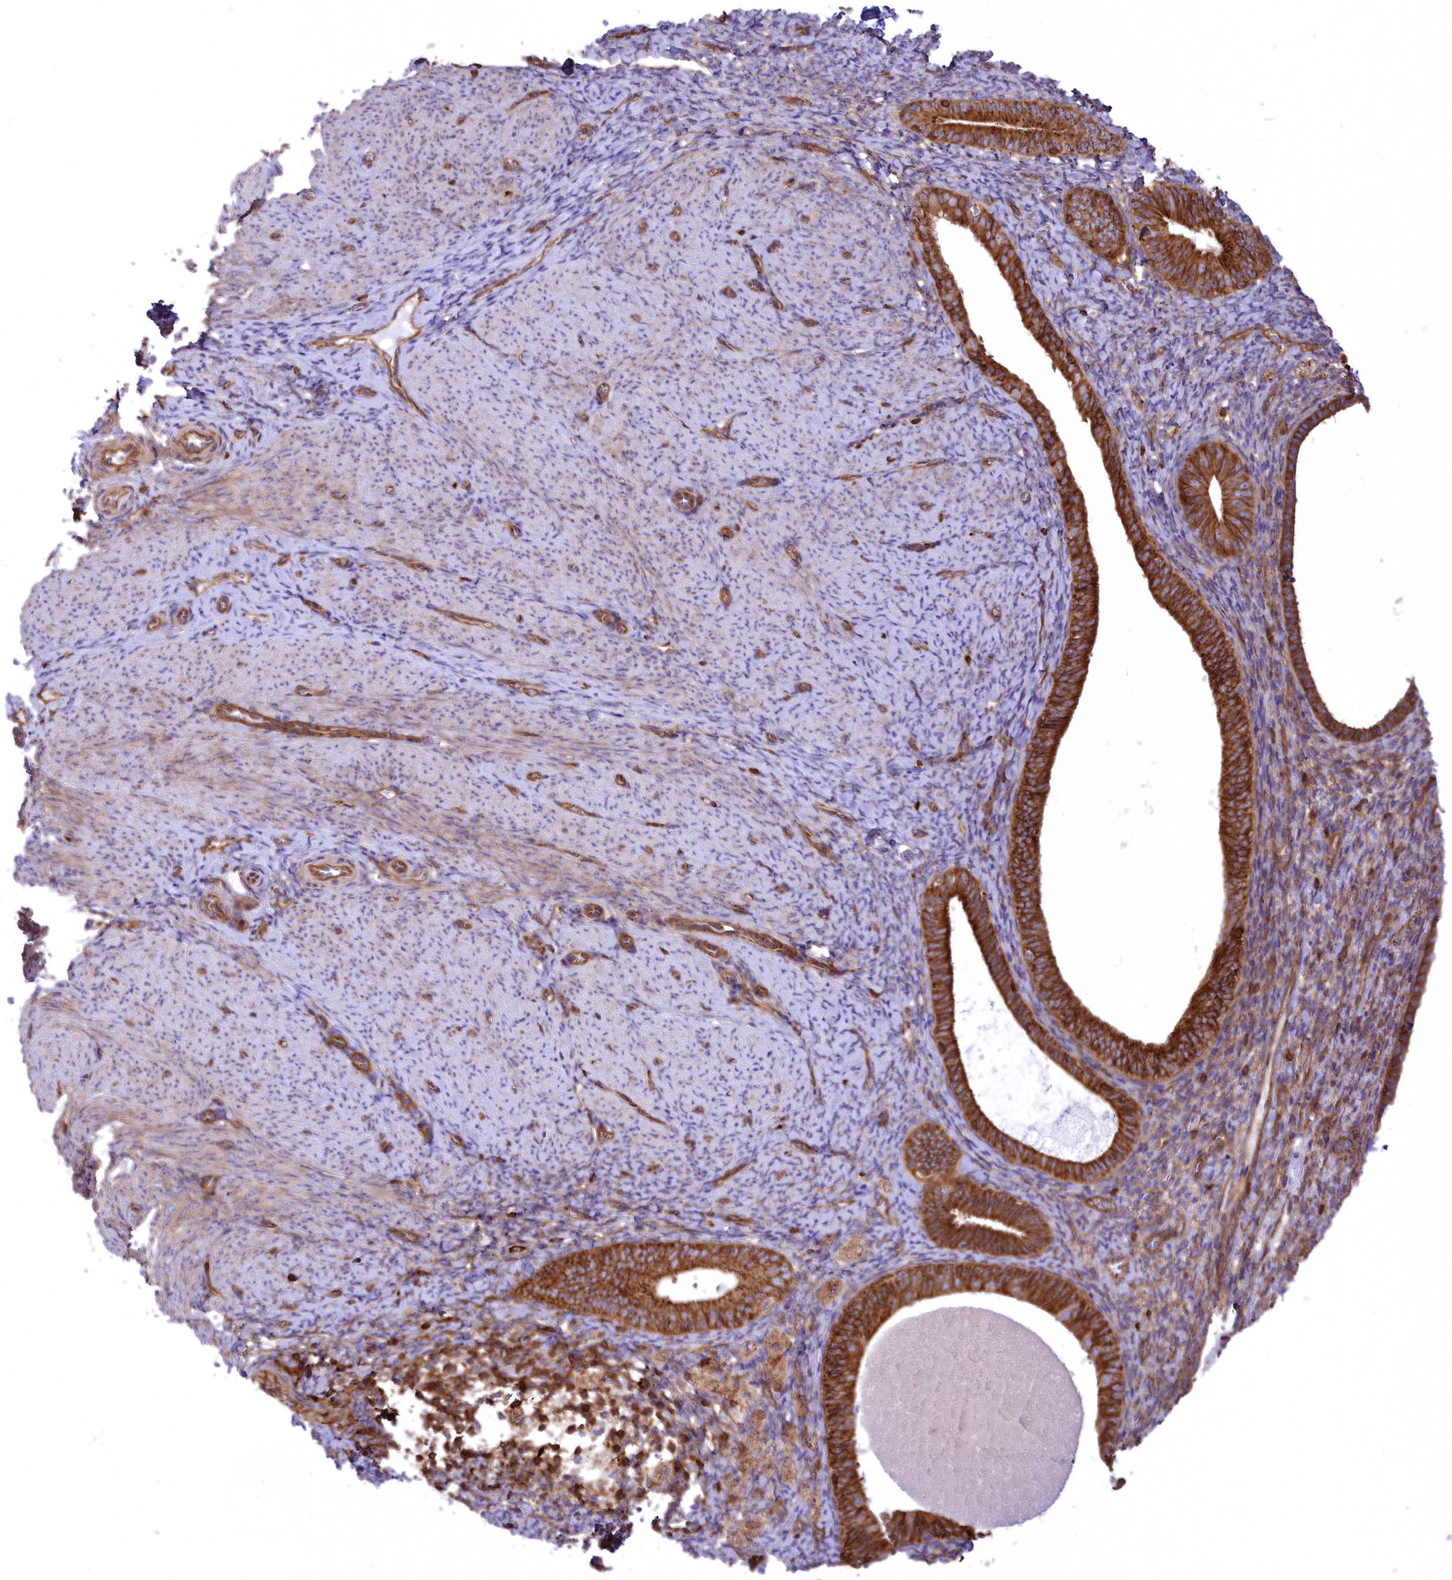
{"staining": {"intensity": "moderate", "quantity": ">75%", "location": "cytoplasmic/membranous"}, "tissue": "endometrium", "cell_type": "Cells in endometrial stroma", "image_type": "normal", "snomed": [{"axis": "morphology", "description": "Normal tissue, NOS"}, {"axis": "topography", "description": "Endometrium"}], "caption": "Brown immunohistochemical staining in benign endometrium shows moderate cytoplasmic/membranous positivity in about >75% of cells in endometrial stroma. (IHC, brightfield microscopy, high magnification).", "gene": "SEPTIN9", "patient": {"sex": "female", "age": 65}}